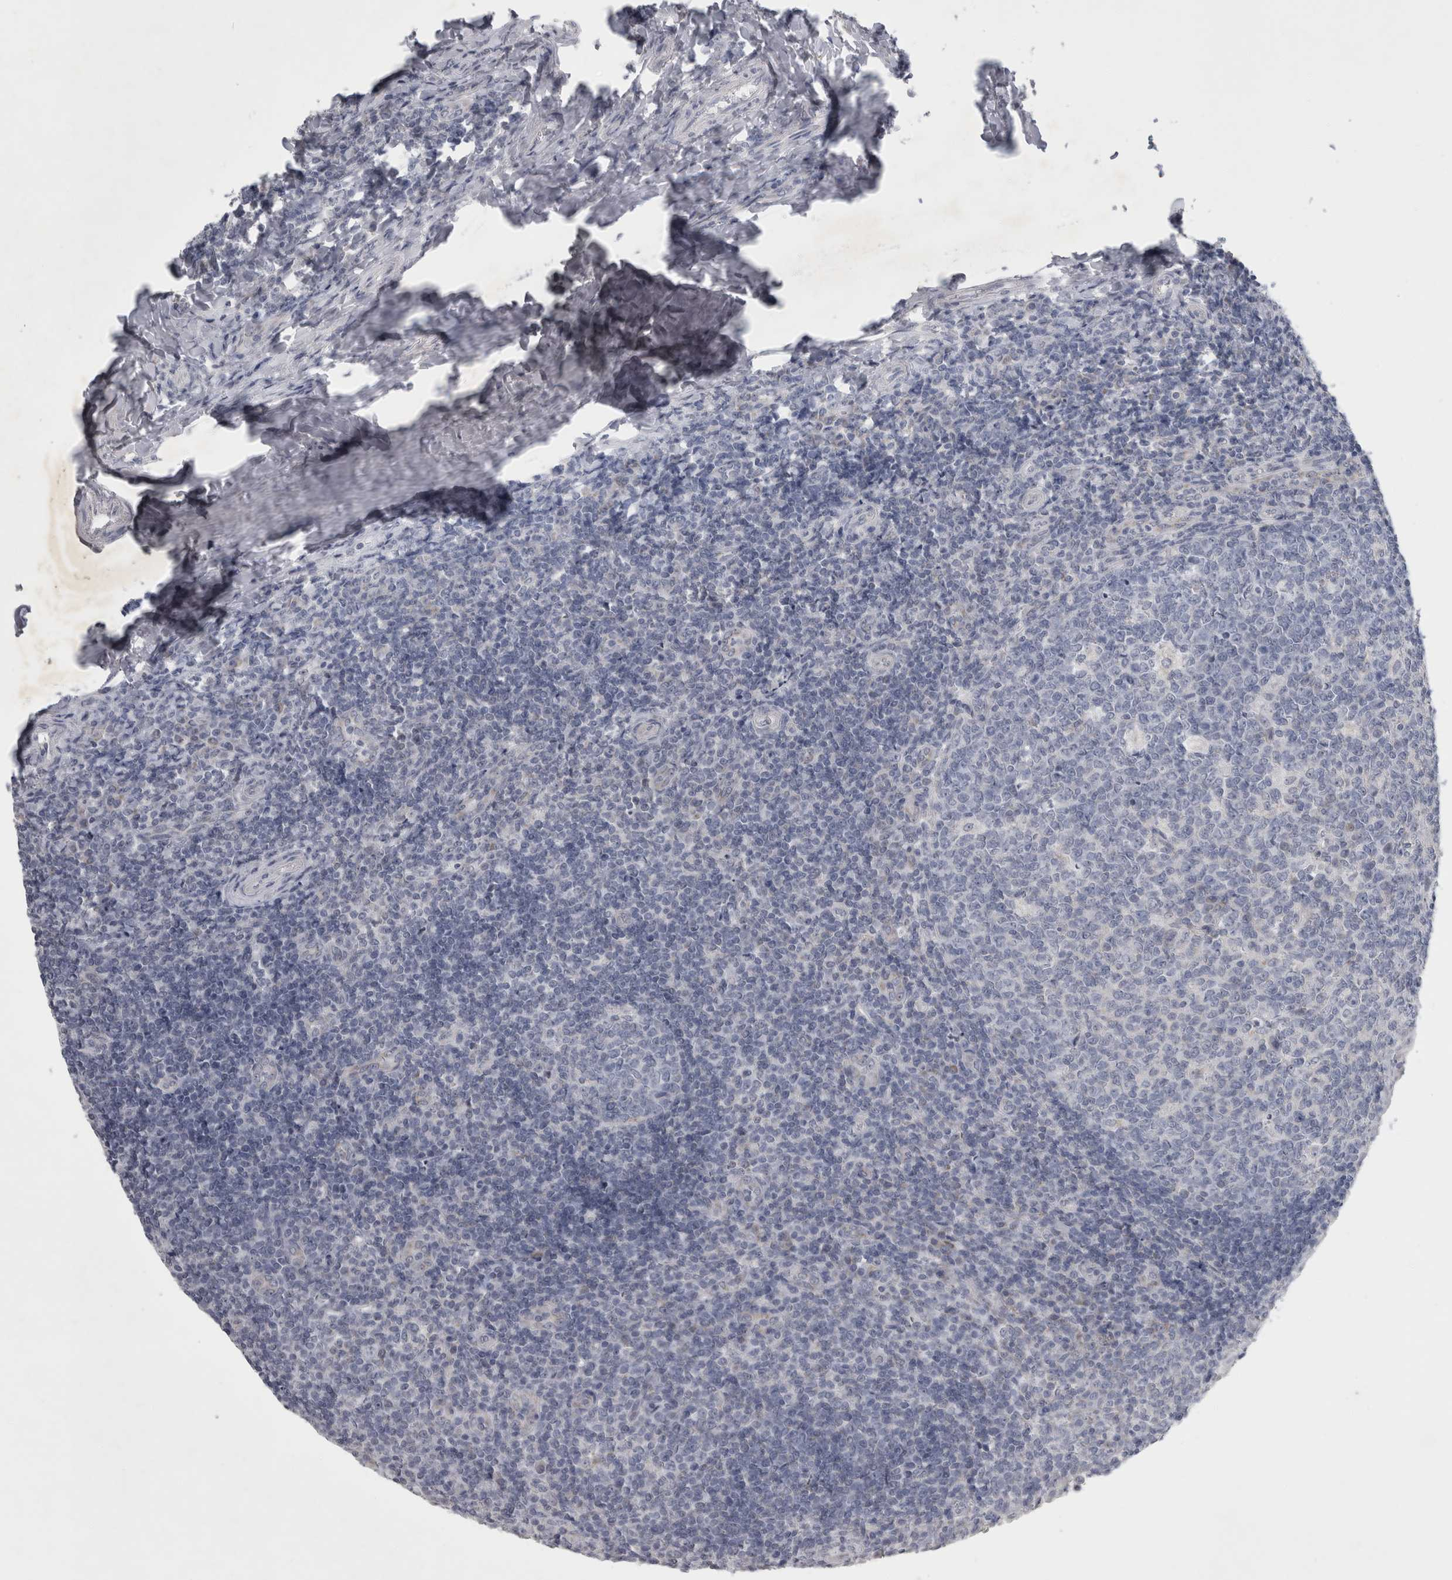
{"staining": {"intensity": "negative", "quantity": "none", "location": "none"}, "tissue": "tonsil", "cell_type": "Germinal center cells", "image_type": "normal", "snomed": [{"axis": "morphology", "description": "Normal tissue, NOS"}, {"axis": "topography", "description": "Tonsil"}], "caption": "DAB immunohistochemical staining of benign human tonsil exhibits no significant expression in germinal center cells.", "gene": "FXYD7", "patient": {"sex": "female", "age": 19}}